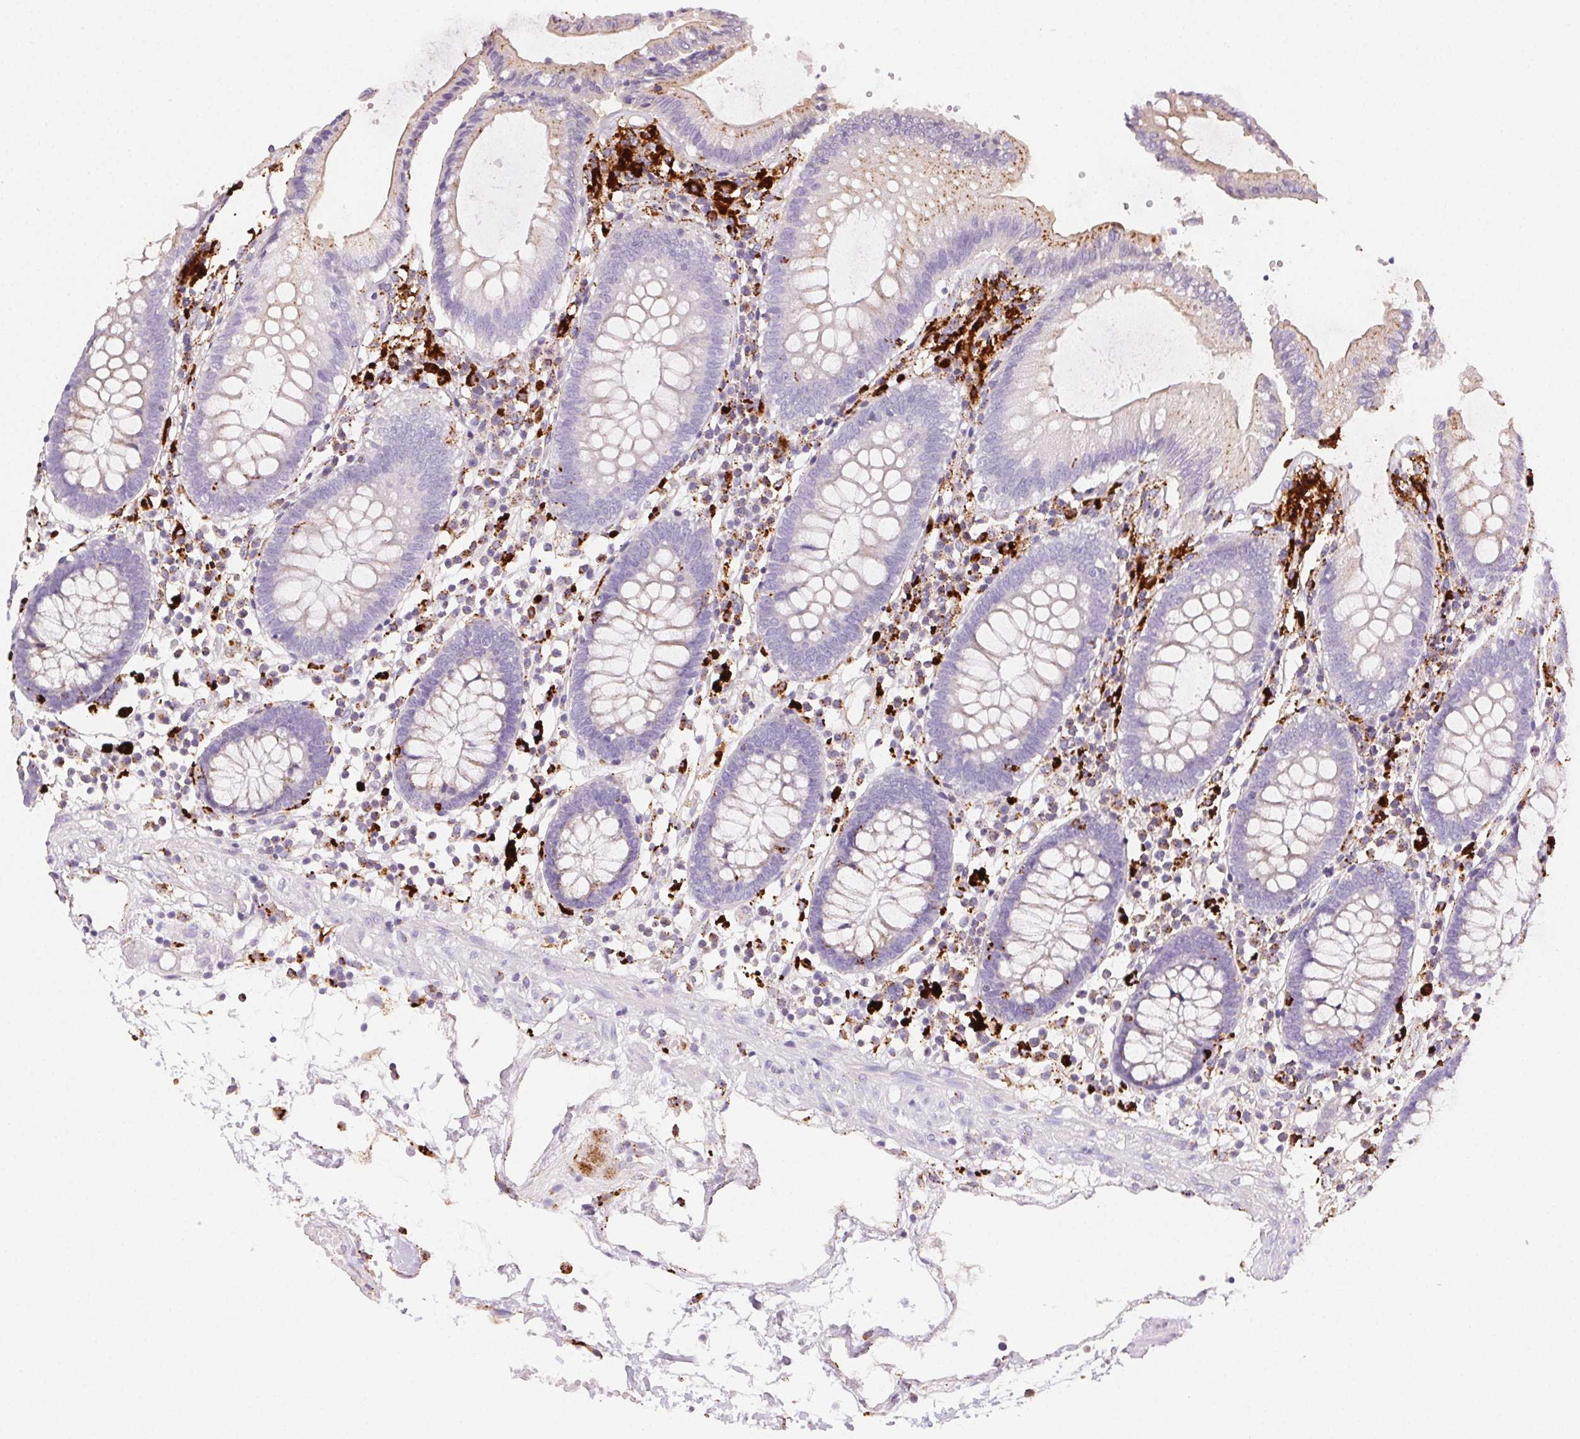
{"staining": {"intensity": "negative", "quantity": "none", "location": "none"}, "tissue": "colon", "cell_type": "Endothelial cells", "image_type": "normal", "snomed": [{"axis": "morphology", "description": "Normal tissue, NOS"}, {"axis": "morphology", "description": "Adenocarcinoma, NOS"}, {"axis": "topography", "description": "Colon"}], "caption": "A histopathology image of colon stained for a protein exhibits no brown staining in endothelial cells.", "gene": "SCPEP1", "patient": {"sex": "male", "age": 83}}